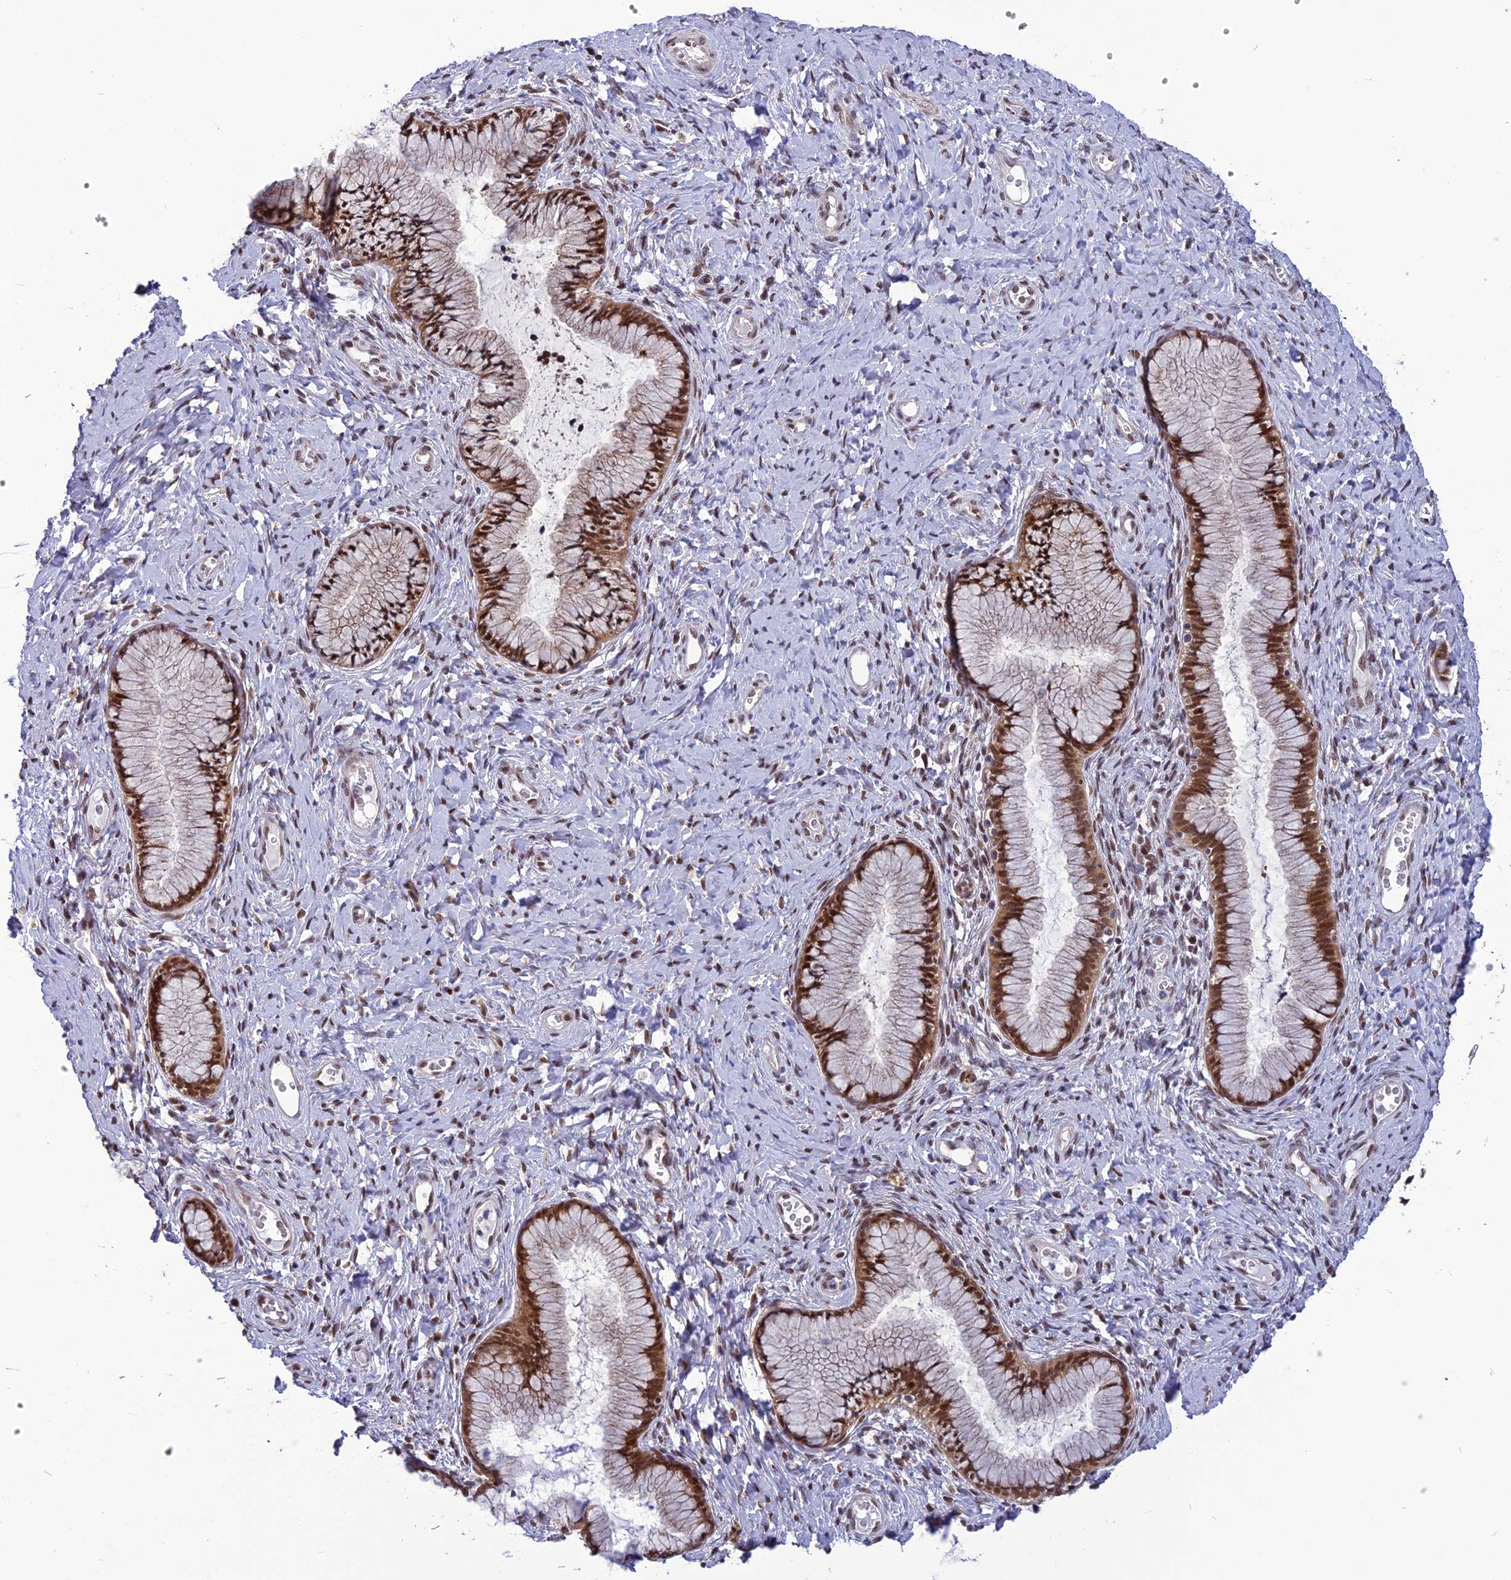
{"staining": {"intensity": "strong", "quantity": ">75%", "location": "cytoplasmic/membranous,nuclear"}, "tissue": "cervix", "cell_type": "Glandular cells", "image_type": "normal", "snomed": [{"axis": "morphology", "description": "Normal tissue, NOS"}, {"axis": "topography", "description": "Cervix"}], "caption": "Immunohistochemical staining of benign cervix demonstrates >75% levels of strong cytoplasmic/membranous,nuclear protein positivity in about >75% of glandular cells. (Stains: DAB (3,3'-diaminobenzidine) in brown, nuclei in blue, Microscopy: brightfield microscopy at high magnification).", "gene": "RTRAF", "patient": {"sex": "female", "age": 42}}